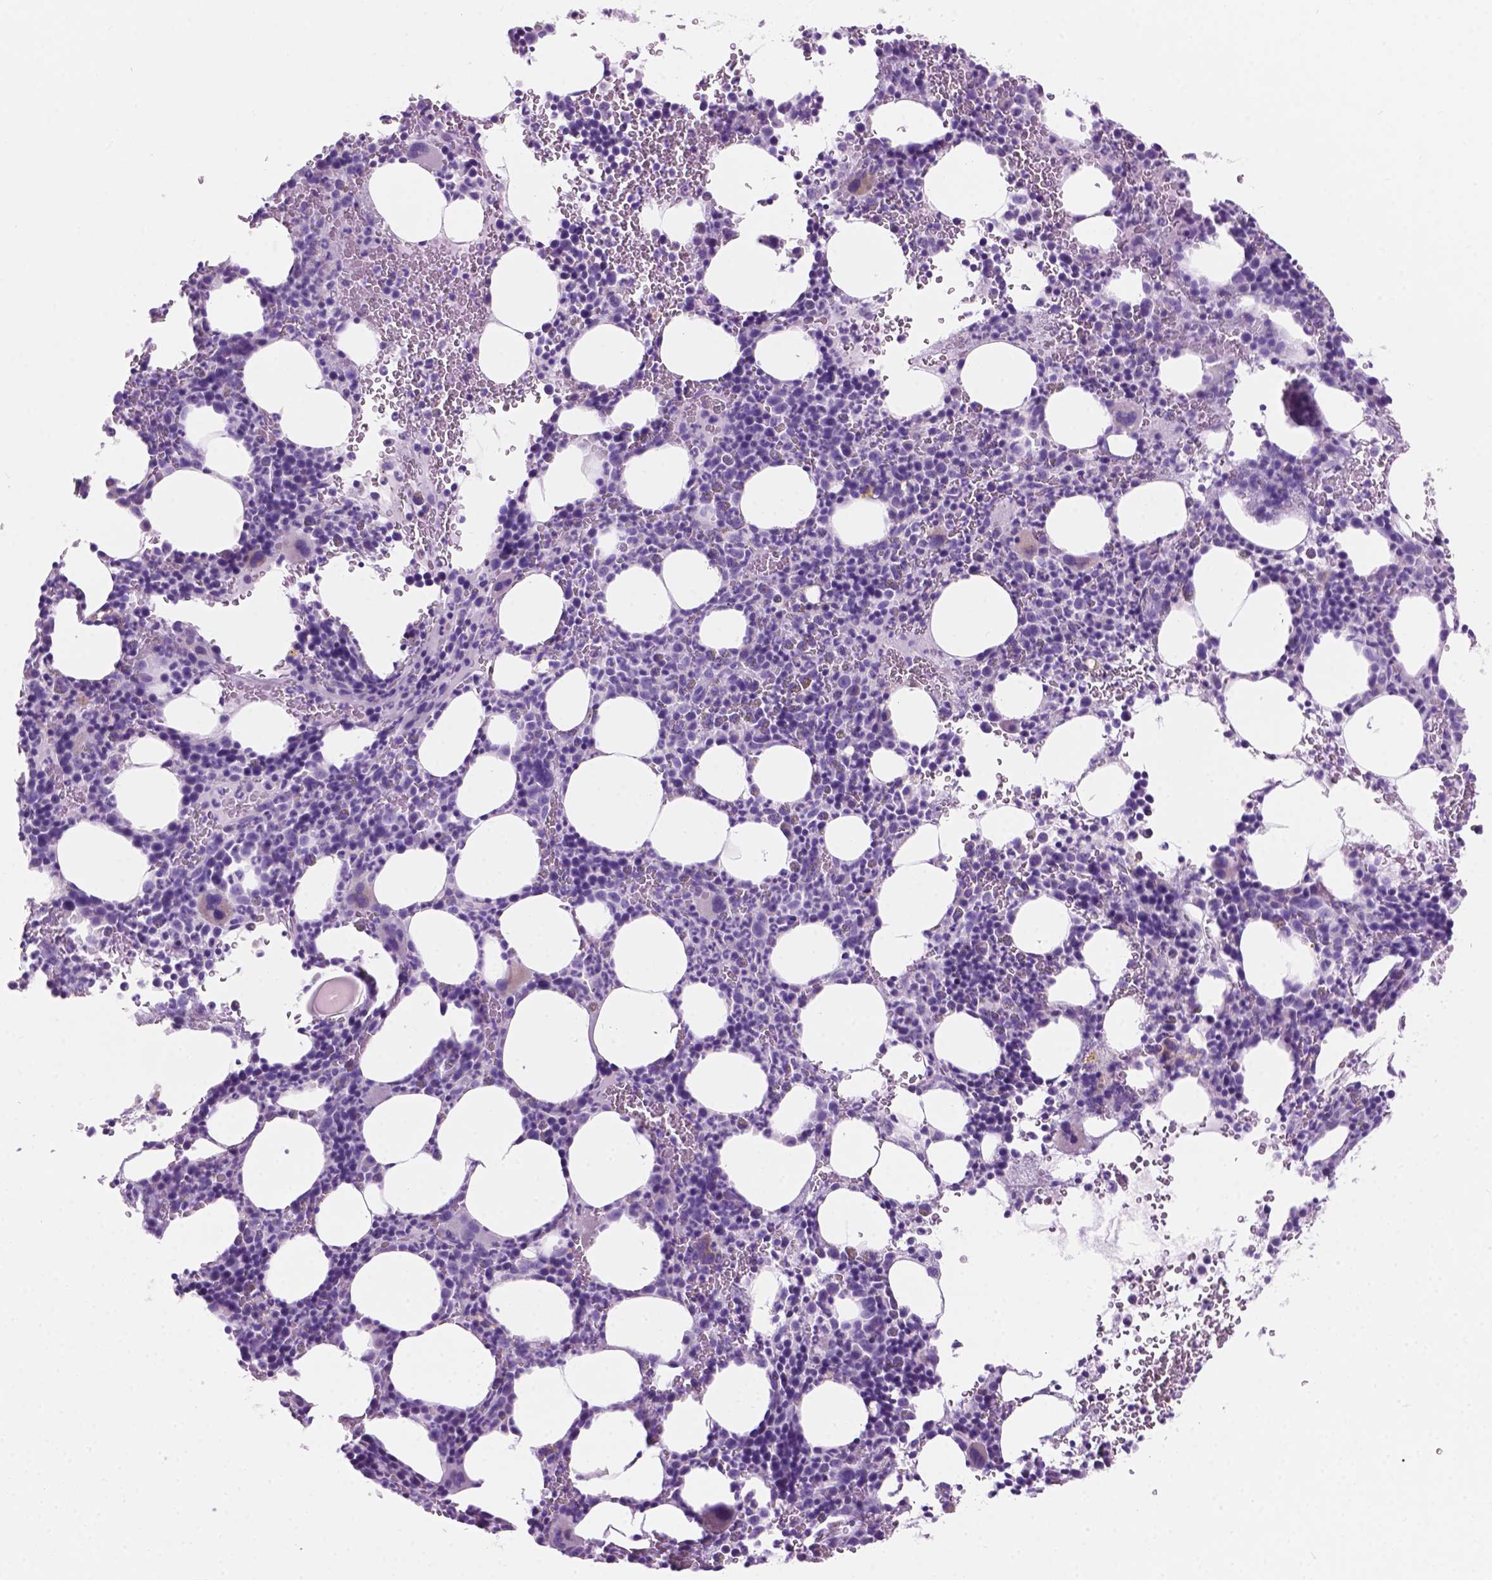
{"staining": {"intensity": "negative", "quantity": "none", "location": "none"}, "tissue": "bone marrow", "cell_type": "Hematopoietic cells", "image_type": "normal", "snomed": [{"axis": "morphology", "description": "Normal tissue, NOS"}, {"axis": "topography", "description": "Bone marrow"}], "caption": "An immunohistochemistry (IHC) micrograph of normal bone marrow is shown. There is no staining in hematopoietic cells of bone marrow. (Immunohistochemistry, brightfield microscopy, high magnification).", "gene": "GRIN2B", "patient": {"sex": "male", "age": 63}}